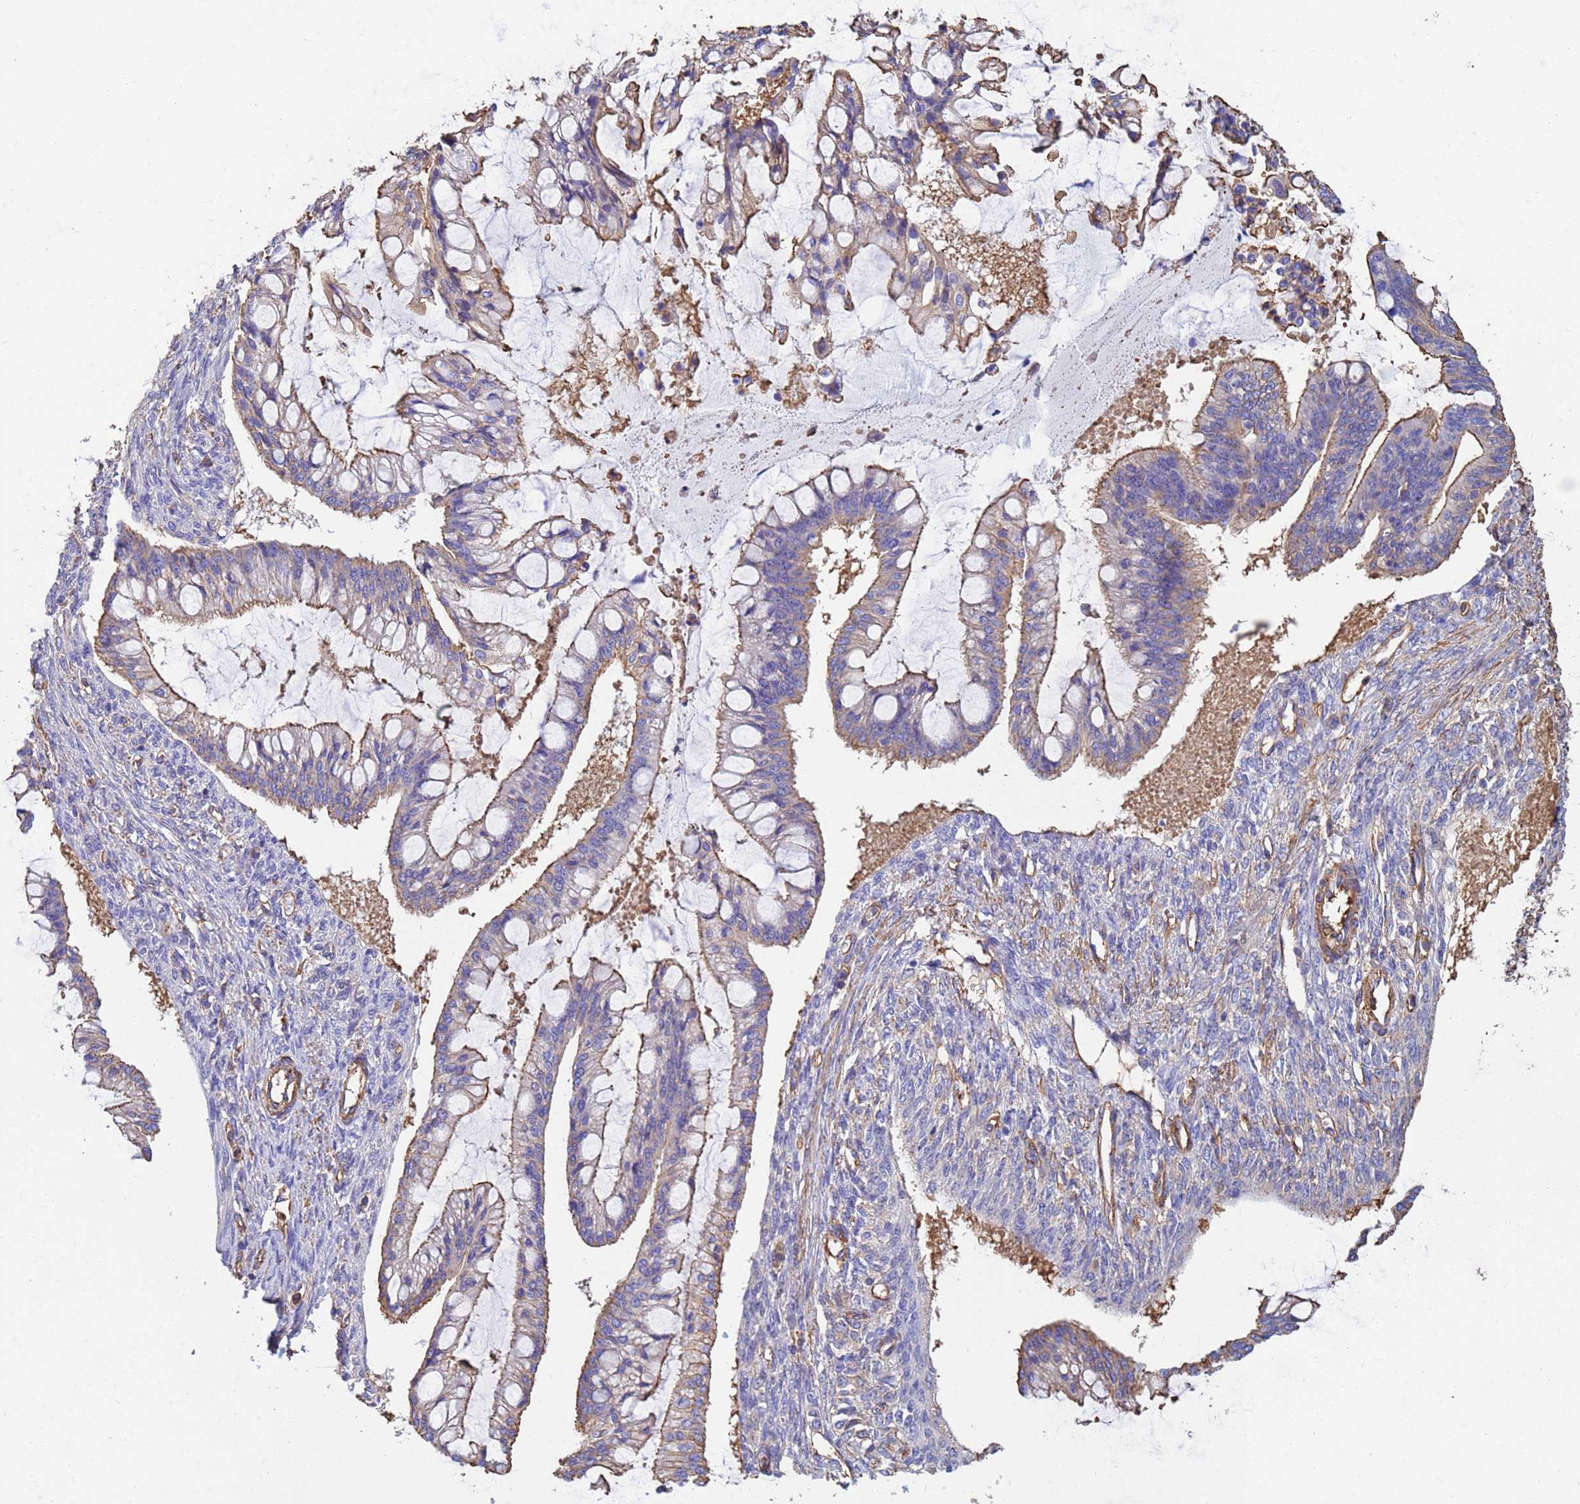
{"staining": {"intensity": "weak", "quantity": "25%-75%", "location": "cytoplasmic/membranous"}, "tissue": "ovarian cancer", "cell_type": "Tumor cells", "image_type": "cancer", "snomed": [{"axis": "morphology", "description": "Cystadenocarcinoma, mucinous, NOS"}, {"axis": "topography", "description": "Ovary"}], "caption": "Immunohistochemical staining of human ovarian cancer reveals low levels of weak cytoplasmic/membranous protein staining in about 25%-75% of tumor cells.", "gene": "MYL12A", "patient": {"sex": "female", "age": 73}}